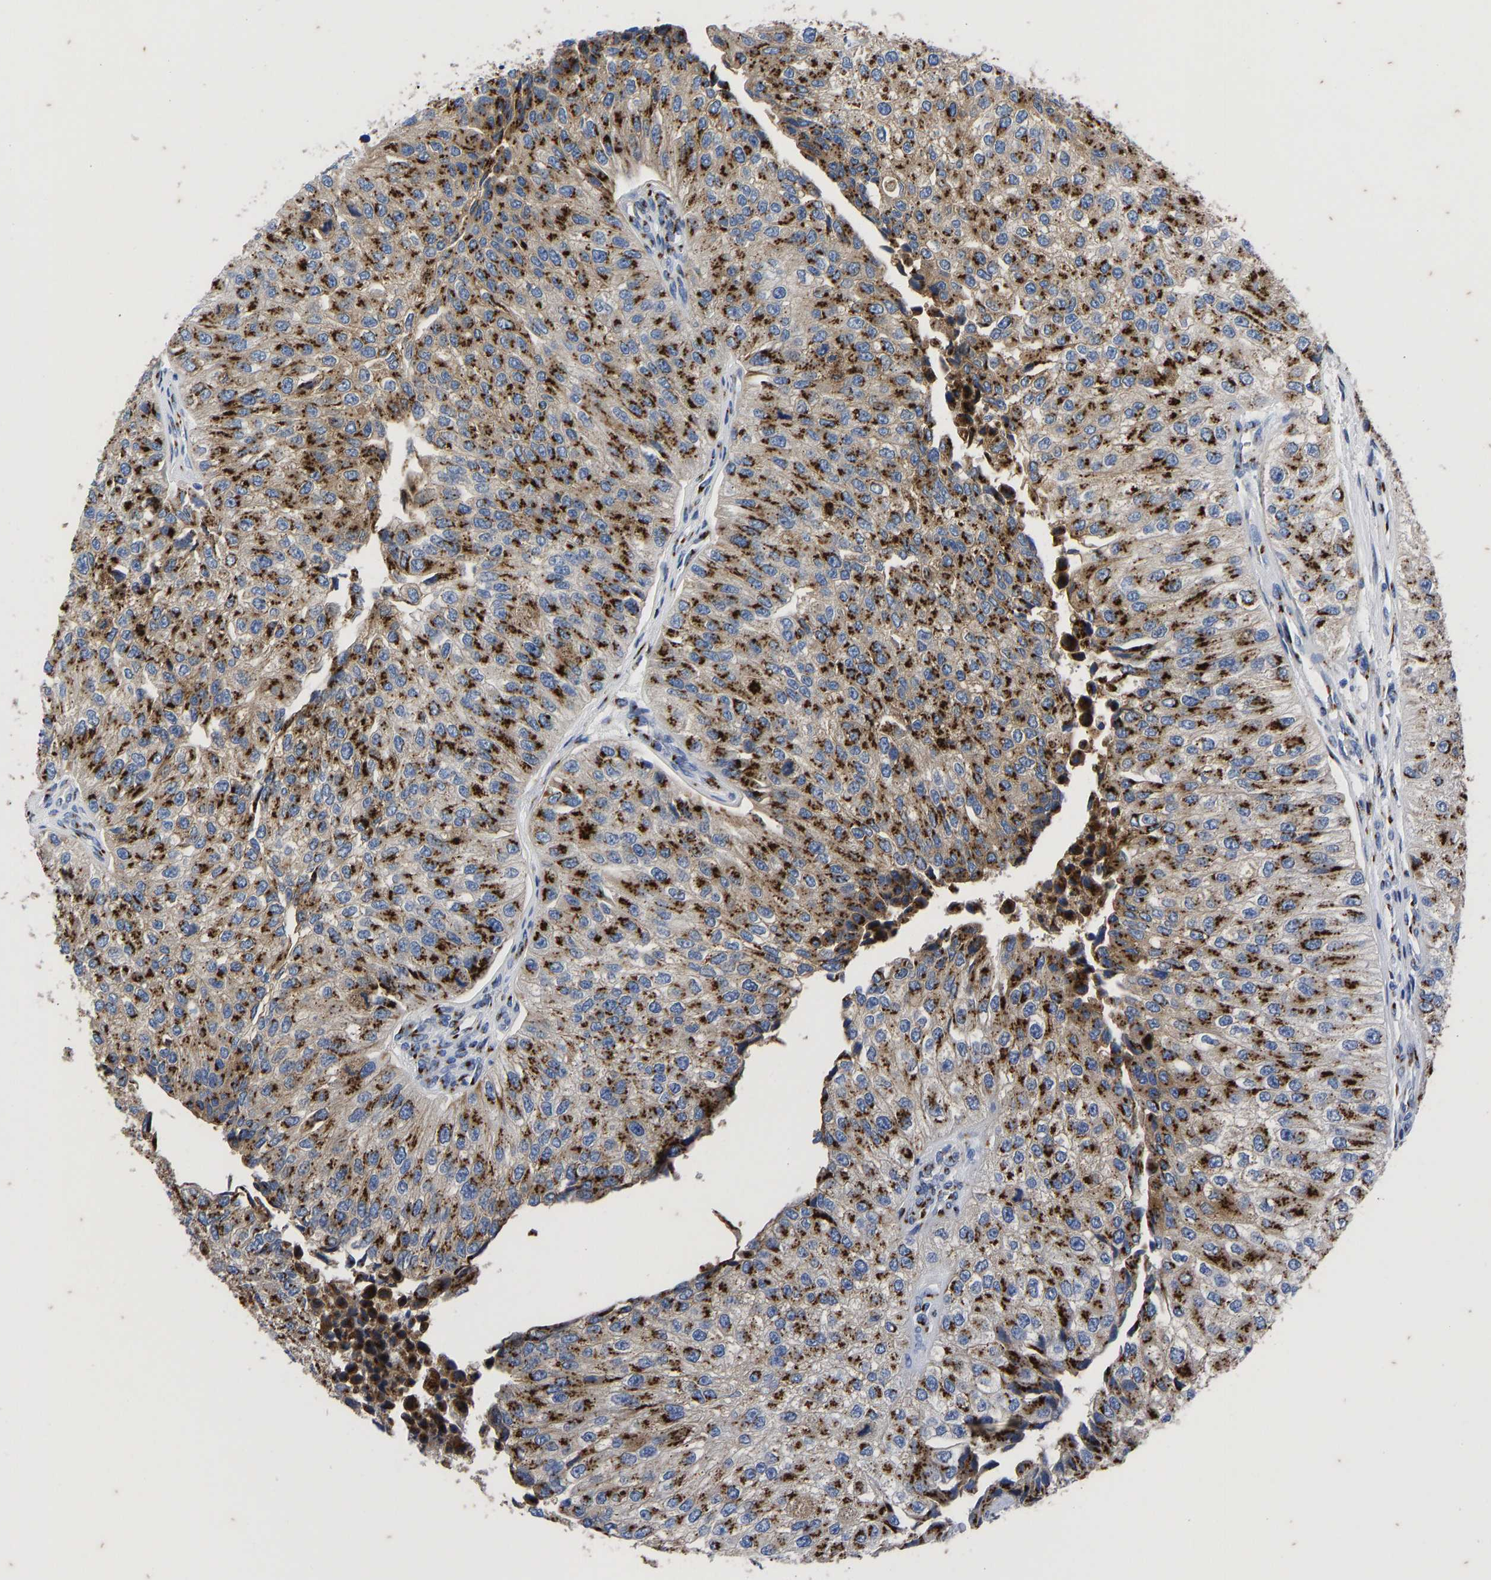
{"staining": {"intensity": "strong", "quantity": ">75%", "location": "cytoplasmic/membranous"}, "tissue": "urothelial cancer", "cell_type": "Tumor cells", "image_type": "cancer", "snomed": [{"axis": "morphology", "description": "Urothelial carcinoma, High grade"}, {"axis": "topography", "description": "Kidney"}, {"axis": "topography", "description": "Urinary bladder"}], "caption": "A photomicrograph showing strong cytoplasmic/membranous positivity in approximately >75% of tumor cells in high-grade urothelial carcinoma, as visualized by brown immunohistochemical staining.", "gene": "TMEM87A", "patient": {"sex": "male", "age": 77}}